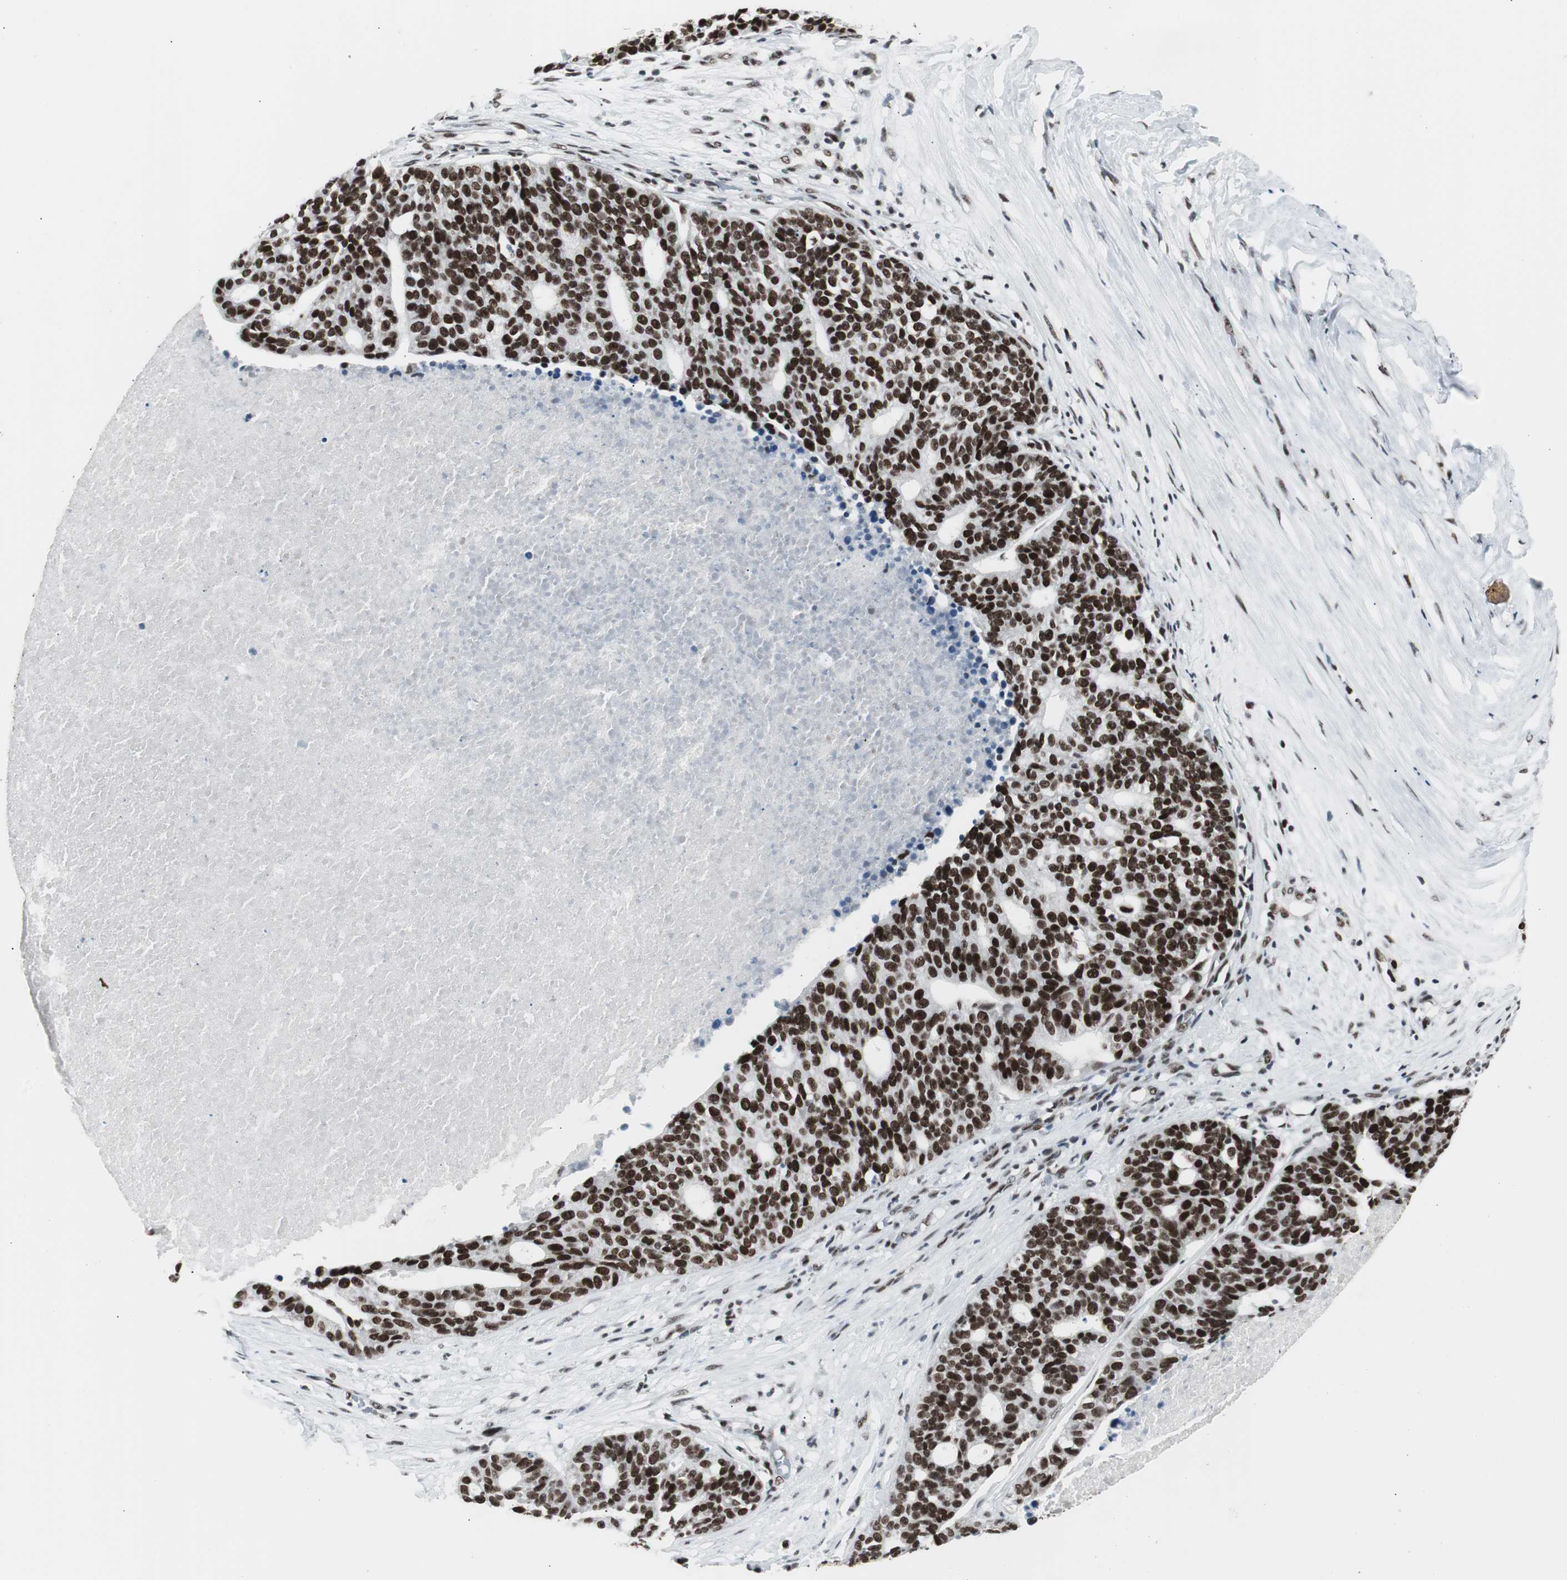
{"staining": {"intensity": "strong", "quantity": ">75%", "location": "nuclear"}, "tissue": "ovarian cancer", "cell_type": "Tumor cells", "image_type": "cancer", "snomed": [{"axis": "morphology", "description": "Cystadenocarcinoma, serous, NOS"}, {"axis": "topography", "description": "Ovary"}], "caption": "Protein analysis of ovarian cancer (serous cystadenocarcinoma) tissue exhibits strong nuclear staining in approximately >75% of tumor cells. (brown staining indicates protein expression, while blue staining denotes nuclei).", "gene": "XRCC1", "patient": {"sex": "female", "age": 59}}